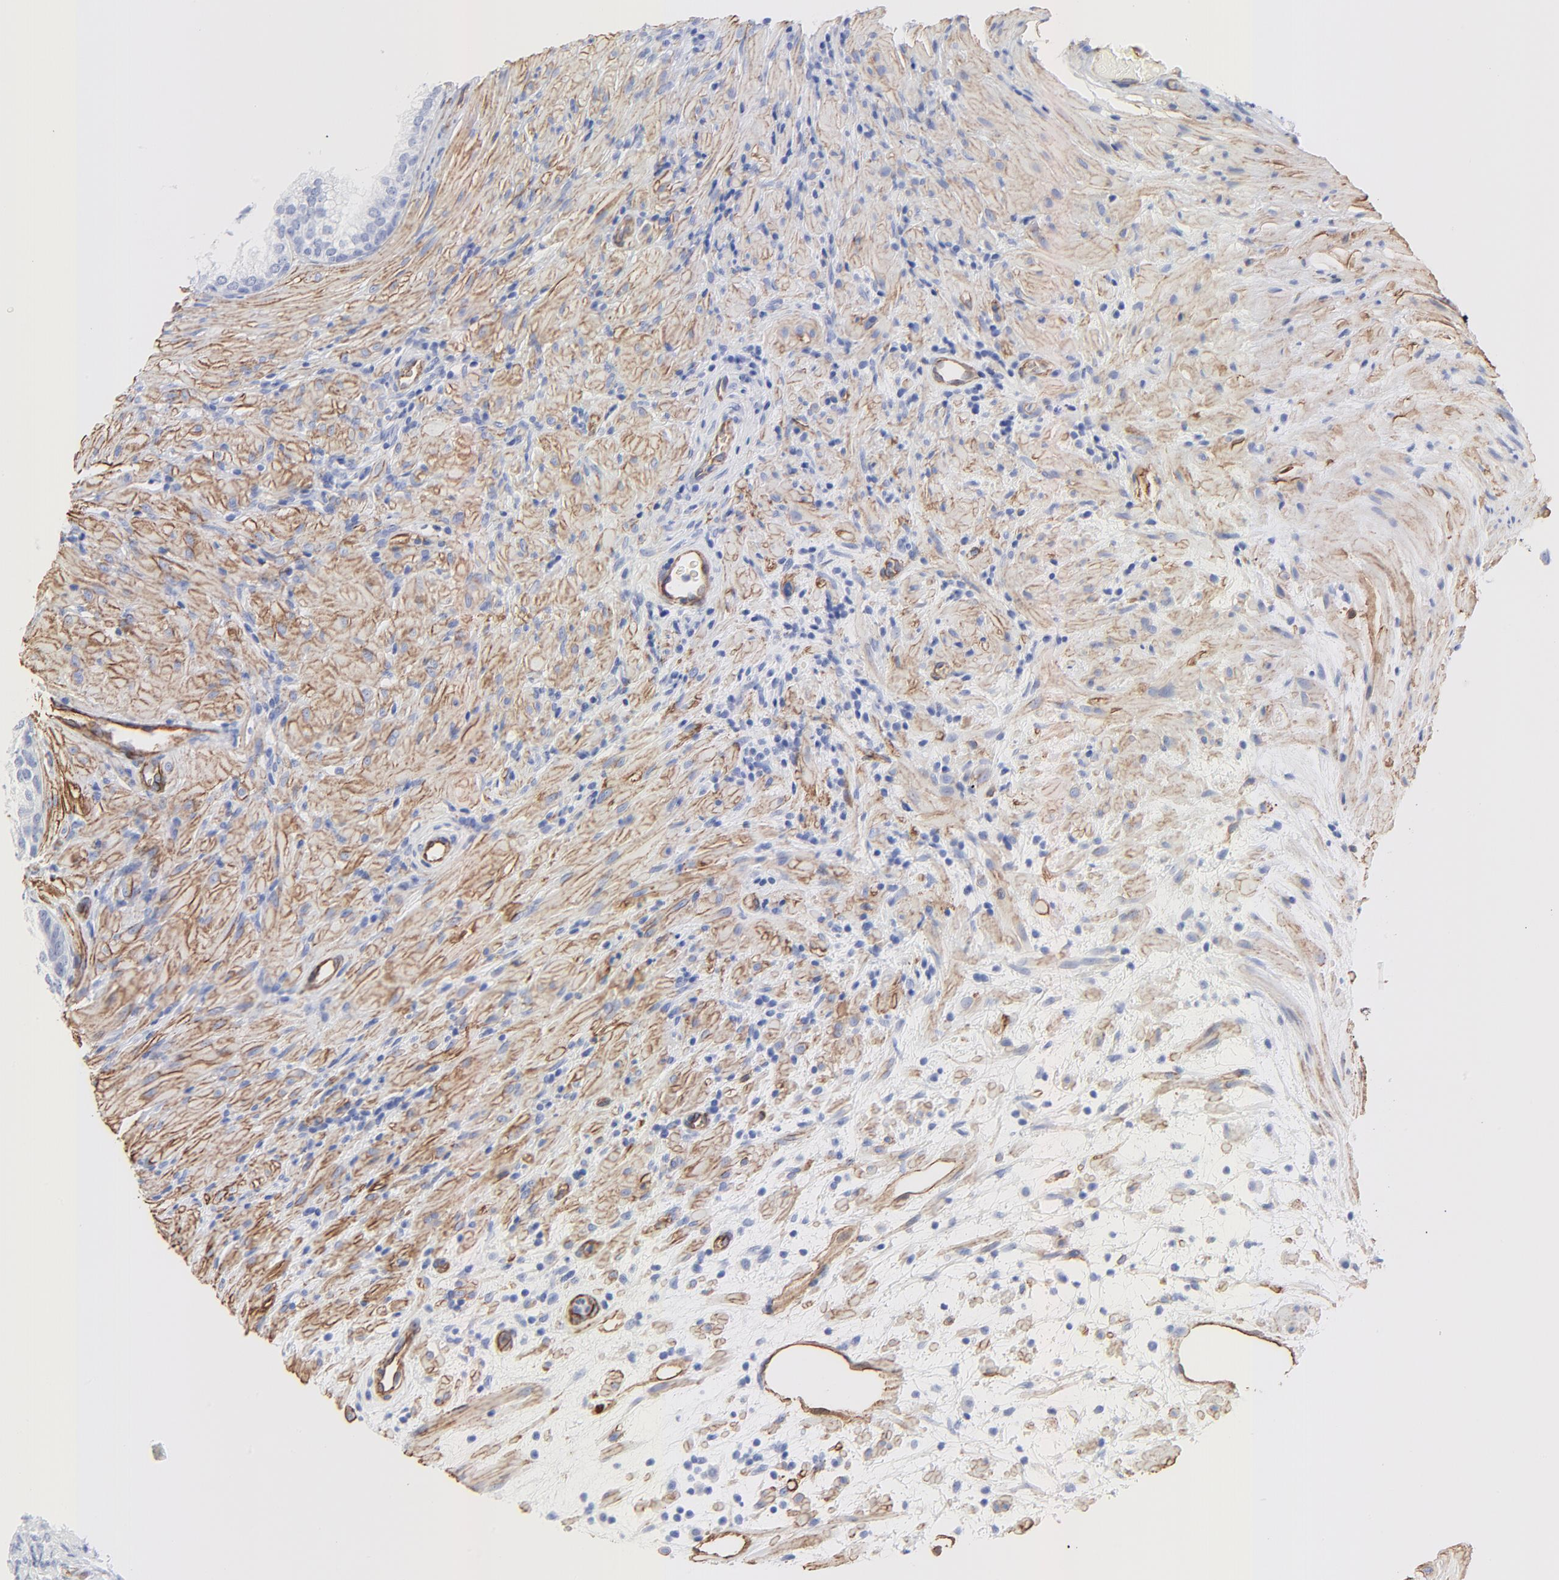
{"staining": {"intensity": "negative", "quantity": "none", "location": "none"}, "tissue": "prostate", "cell_type": "Glandular cells", "image_type": "normal", "snomed": [{"axis": "morphology", "description": "Normal tissue, NOS"}, {"axis": "topography", "description": "Prostate"}], "caption": "IHC image of normal prostate: human prostate stained with DAB (3,3'-diaminobenzidine) exhibits no significant protein expression in glandular cells. The staining was performed using DAB (3,3'-diaminobenzidine) to visualize the protein expression in brown, while the nuclei were stained in blue with hematoxylin (Magnification: 20x).", "gene": "CAV1", "patient": {"sex": "male", "age": 76}}